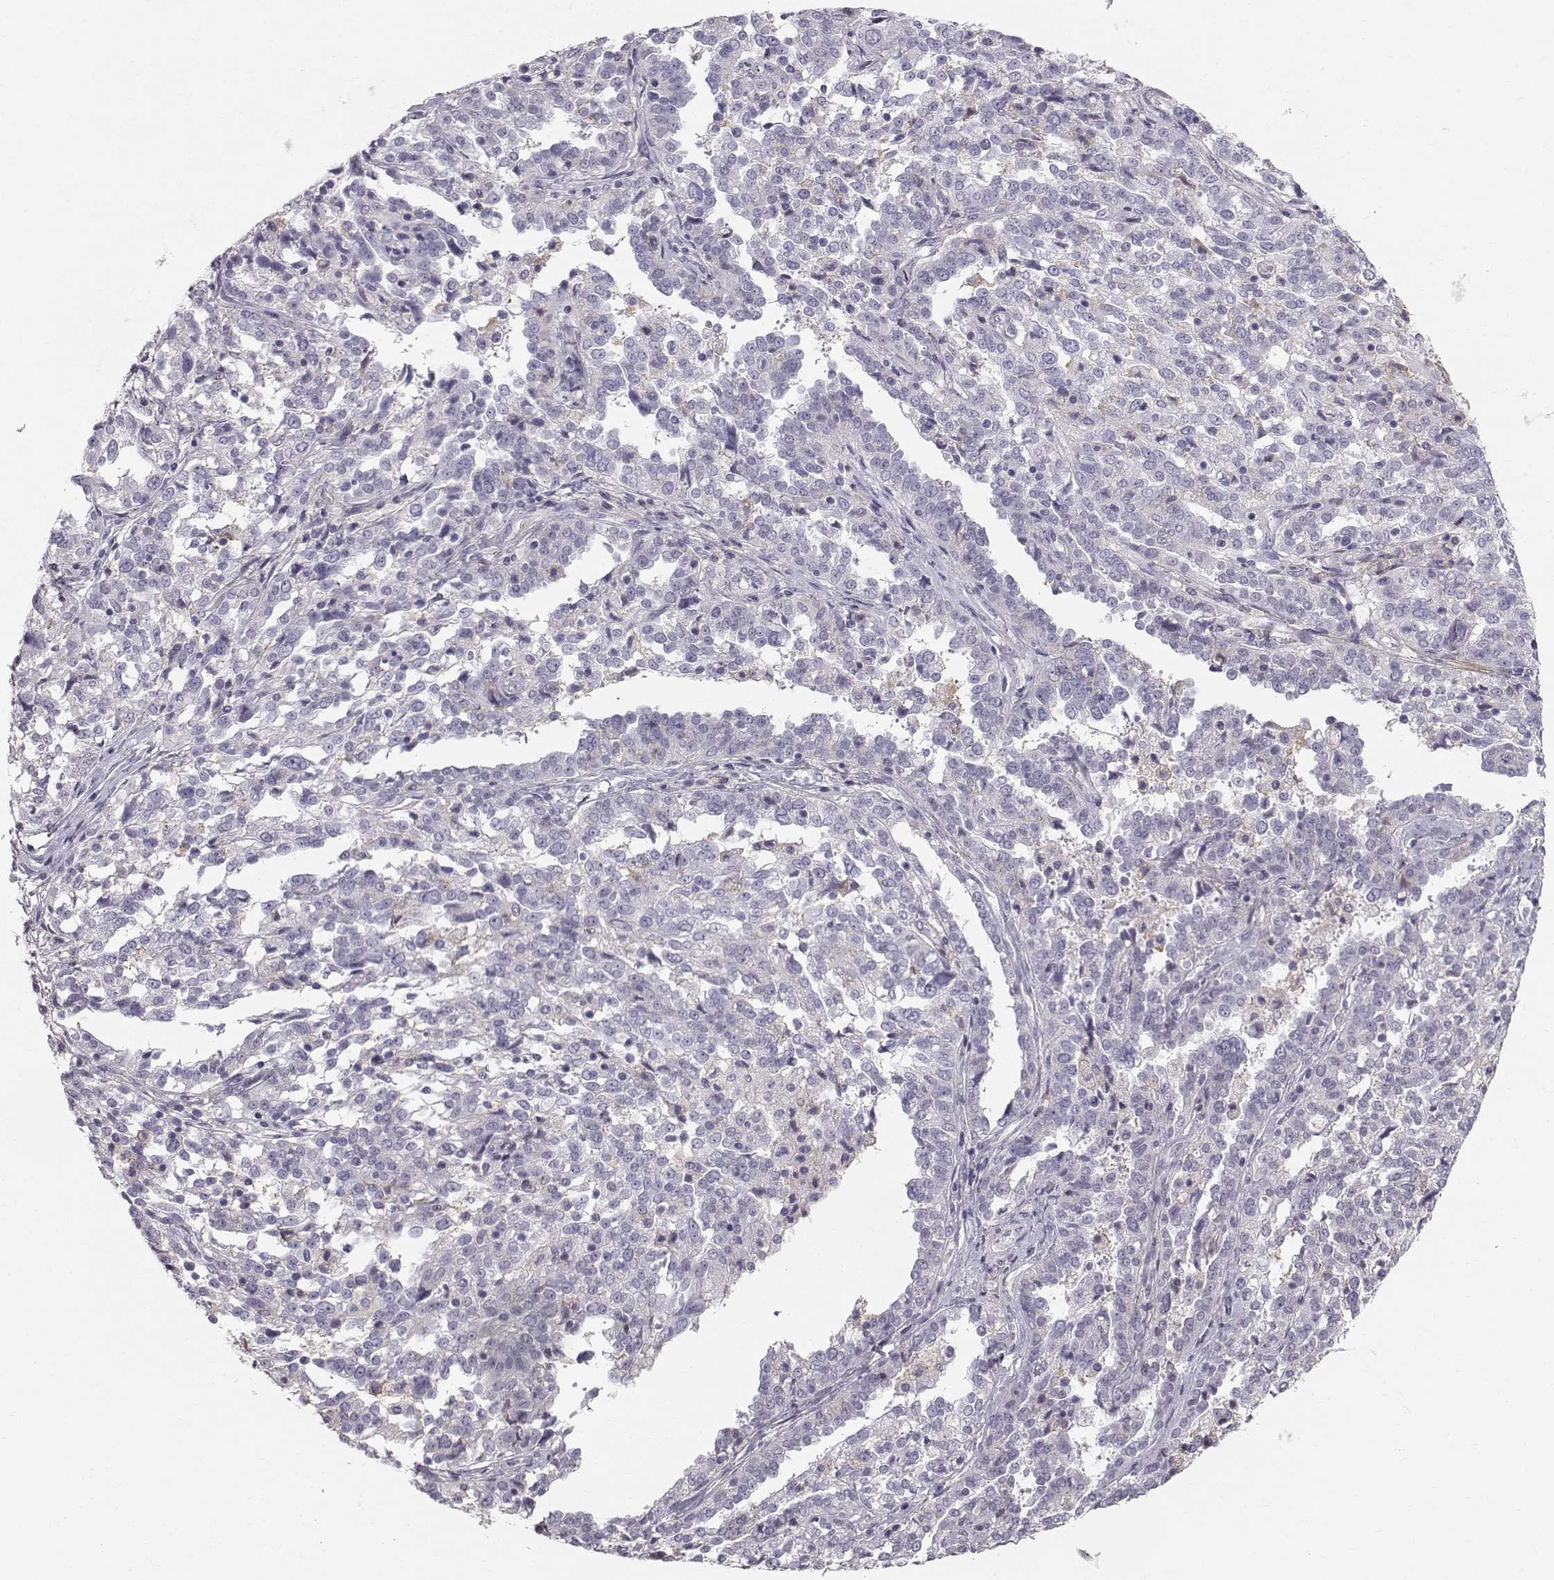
{"staining": {"intensity": "weak", "quantity": "<25%", "location": "cytoplasmic/membranous"}, "tissue": "ovarian cancer", "cell_type": "Tumor cells", "image_type": "cancer", "snomed": [{"axis": "morphology", "description": "Cystadenocarcinoma, serous, NOS"}, {"axis": "topography", "description": "Ovary"}], "caption": "High magnification brightfield microscopy of serous cystadenocarcinoma (ovarian) stained with DAB (3,3'-diaminobenzidine) (brown) and counterstained with hematoxylin (blue): tumor cells show no significant expression.", "gene": "SPDYE4", "patient": {"sex": "female", "age": 67}}